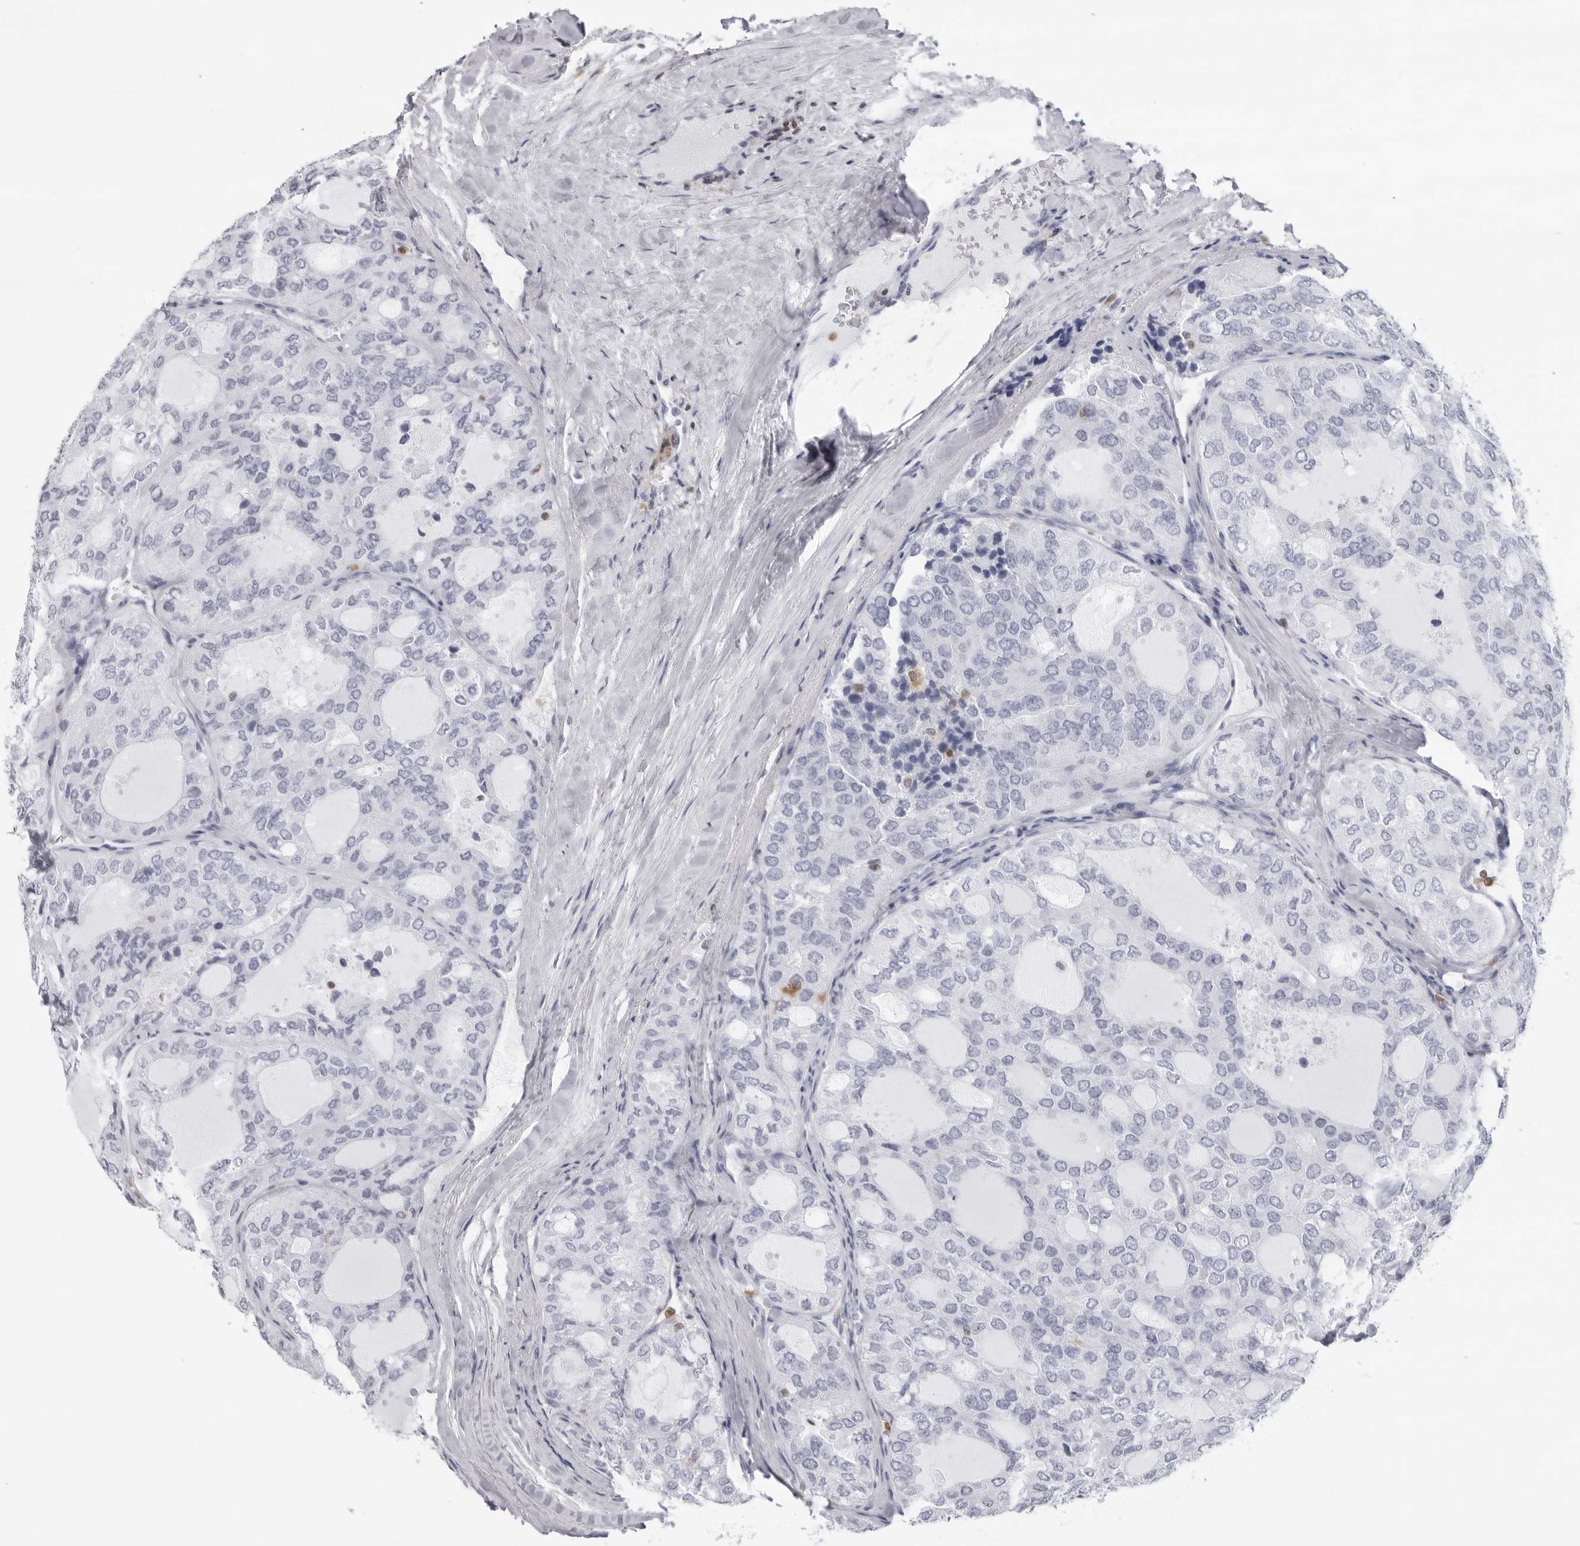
{"staining": {"intensity": "negative", "quantity": "none", "location": "none"}, "tissue": "thyroid cancer", "cell_type": "Tumor cells", "image_type": "cancer", "snomed": [{"axis": "morphology", "description": "Follicular adenoma carcinoma, NOS"}, {"axis": "topography", "description": "Thyroid gland"}], "caption": "This is an immunohistochemistry photomicrograph of human thyroid follicular adenoma carcinoma. There is no positivity in tumor cells.", "gene": "FMNL1", "patient": {"sex": "male", "age": 75}}